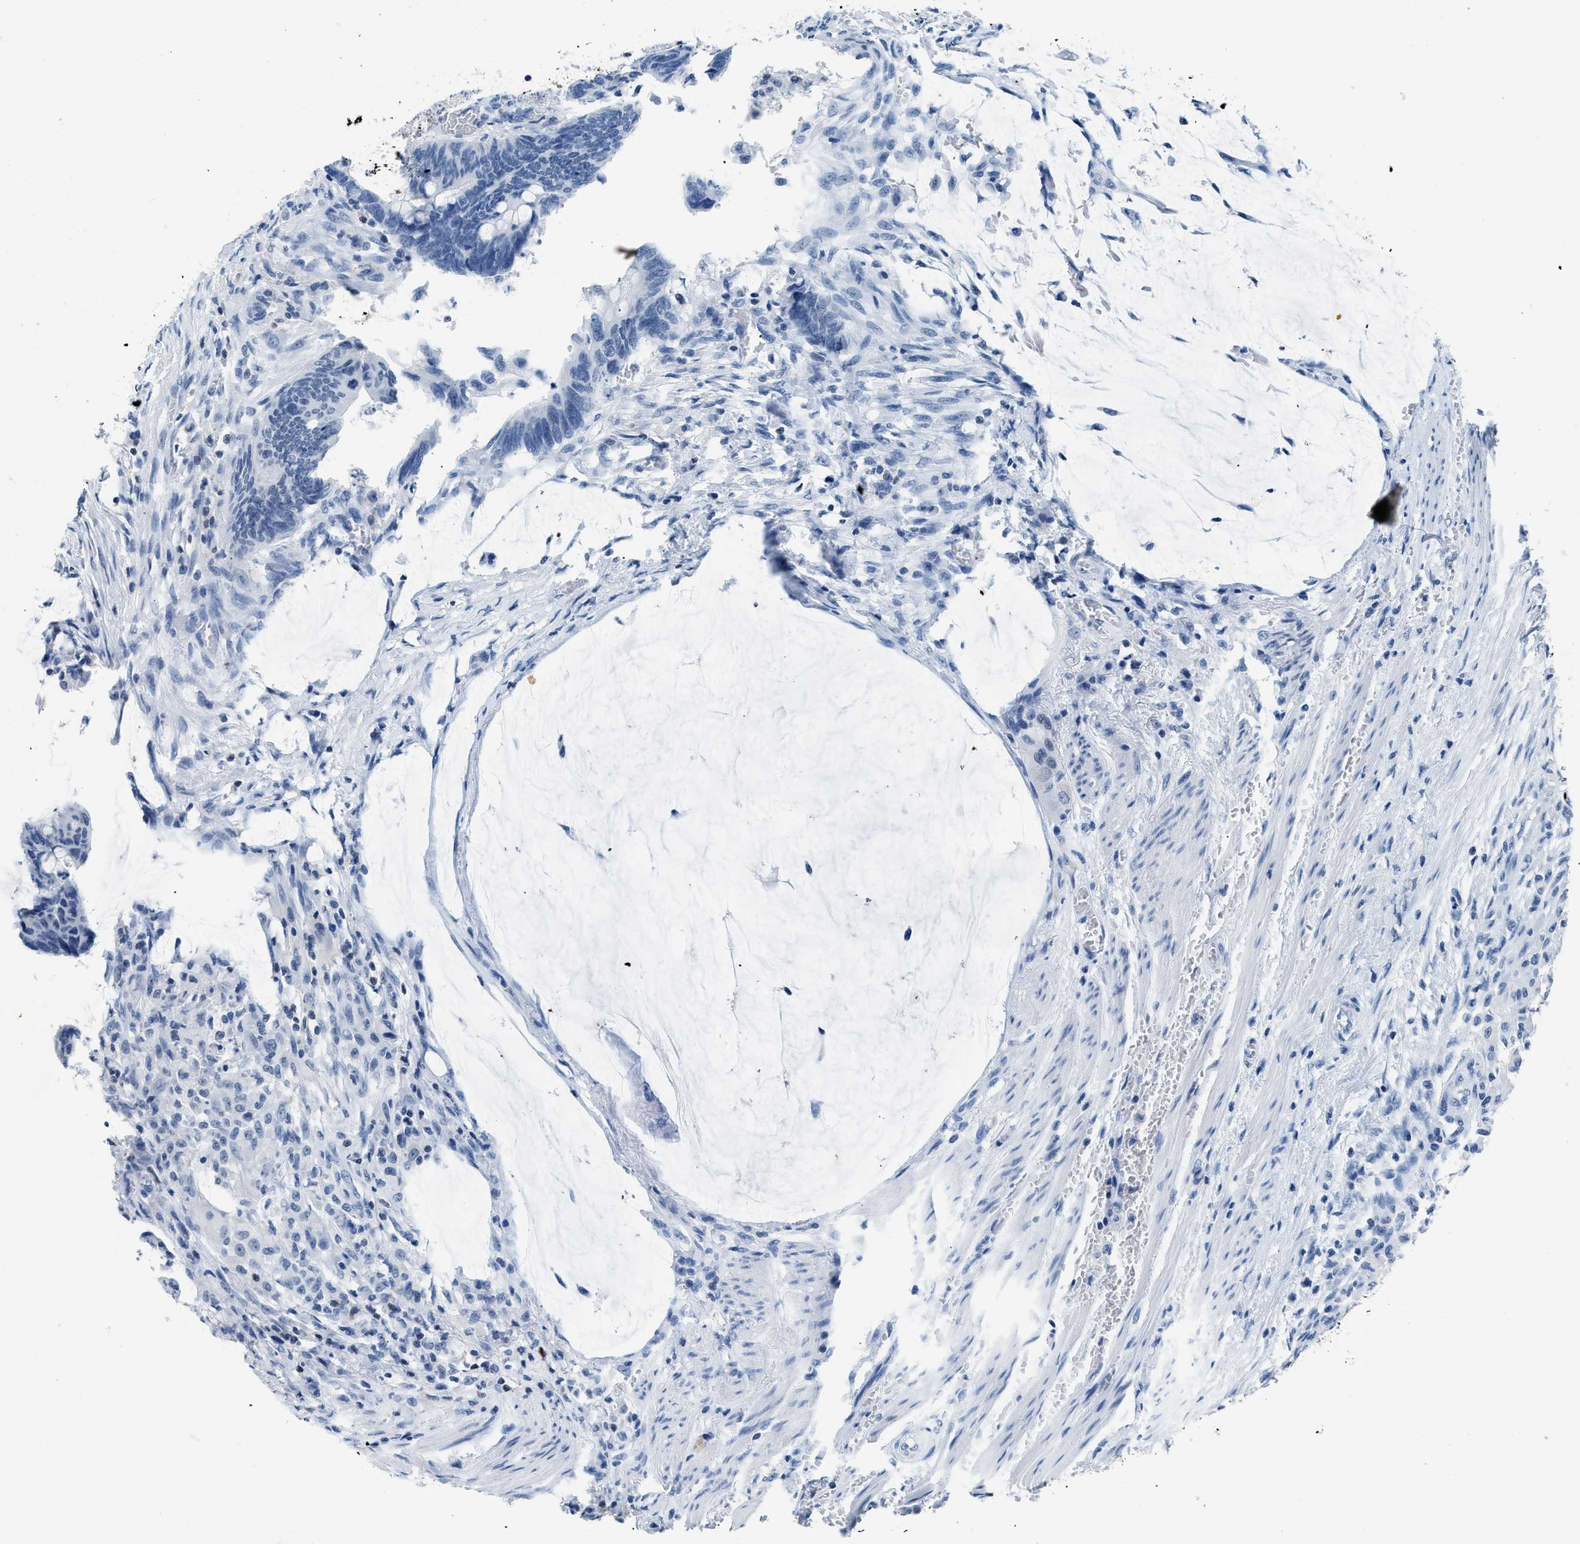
{"staining": {"intensity": "negative", "quantity": "none", "location": "none"}, "tissue": "colorectal cancer", "cell_type": "Tumor cells", "image_type": "cancer", "snomed": [{"axis": "morphology", "description": "Normal tissue, NOS"}, {"axis": "morphology", "description": "Adenocarcinoma, NOS"}, {"axis": "topography", "description": "Rectum"}, {"axis": "topography", "description": "Peripheral nerve tissue"}], "caption": "Immunohistochemistry (IHC) of colorectal cancer (adenocarcinoma) exhibits no positivity in tumor cells.", "gene": "NFATC2", "patient": {"sex": "male", "age": 92}}